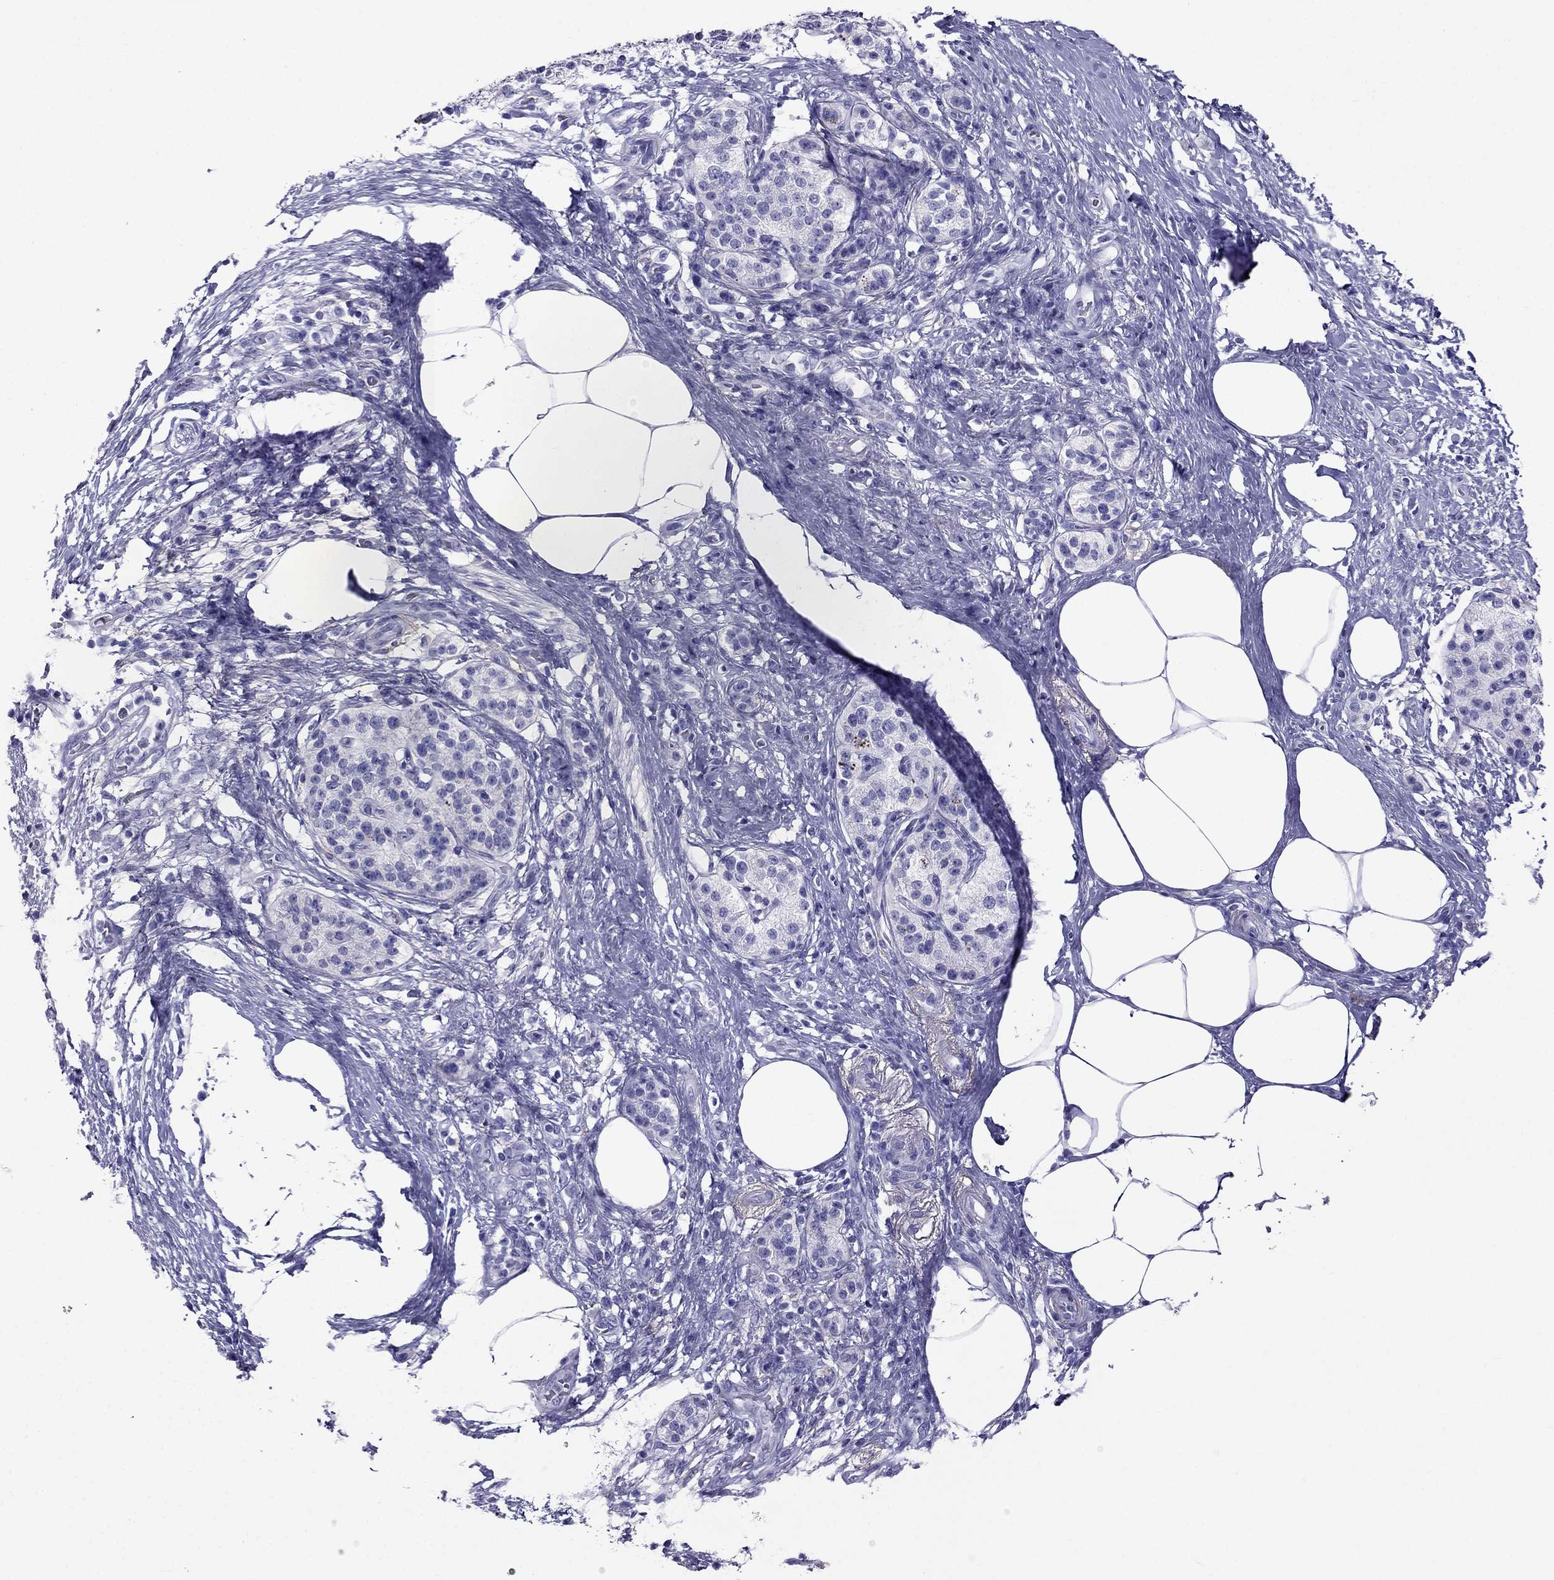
{"staining": {"intensity": "negative", "quantity": "none", "location": "none"}, "tissue": "pancreatic cancer", "cell_type": "Tumor cells", "image_type": "cancer", "snomed": [{"axis": "morphology", "description": "Adenocarcinoma, NOS"}, {"axis": "topography", "description": "Pancreas"}], "caption": "The IHC histopathology image has no significant expression in tumor cells of pancreatic cancer tissue. (DAB IHC with hematoxylin counter stain).", "gene": "ARR3", "patient": {"sex": "female", "age": 72}}